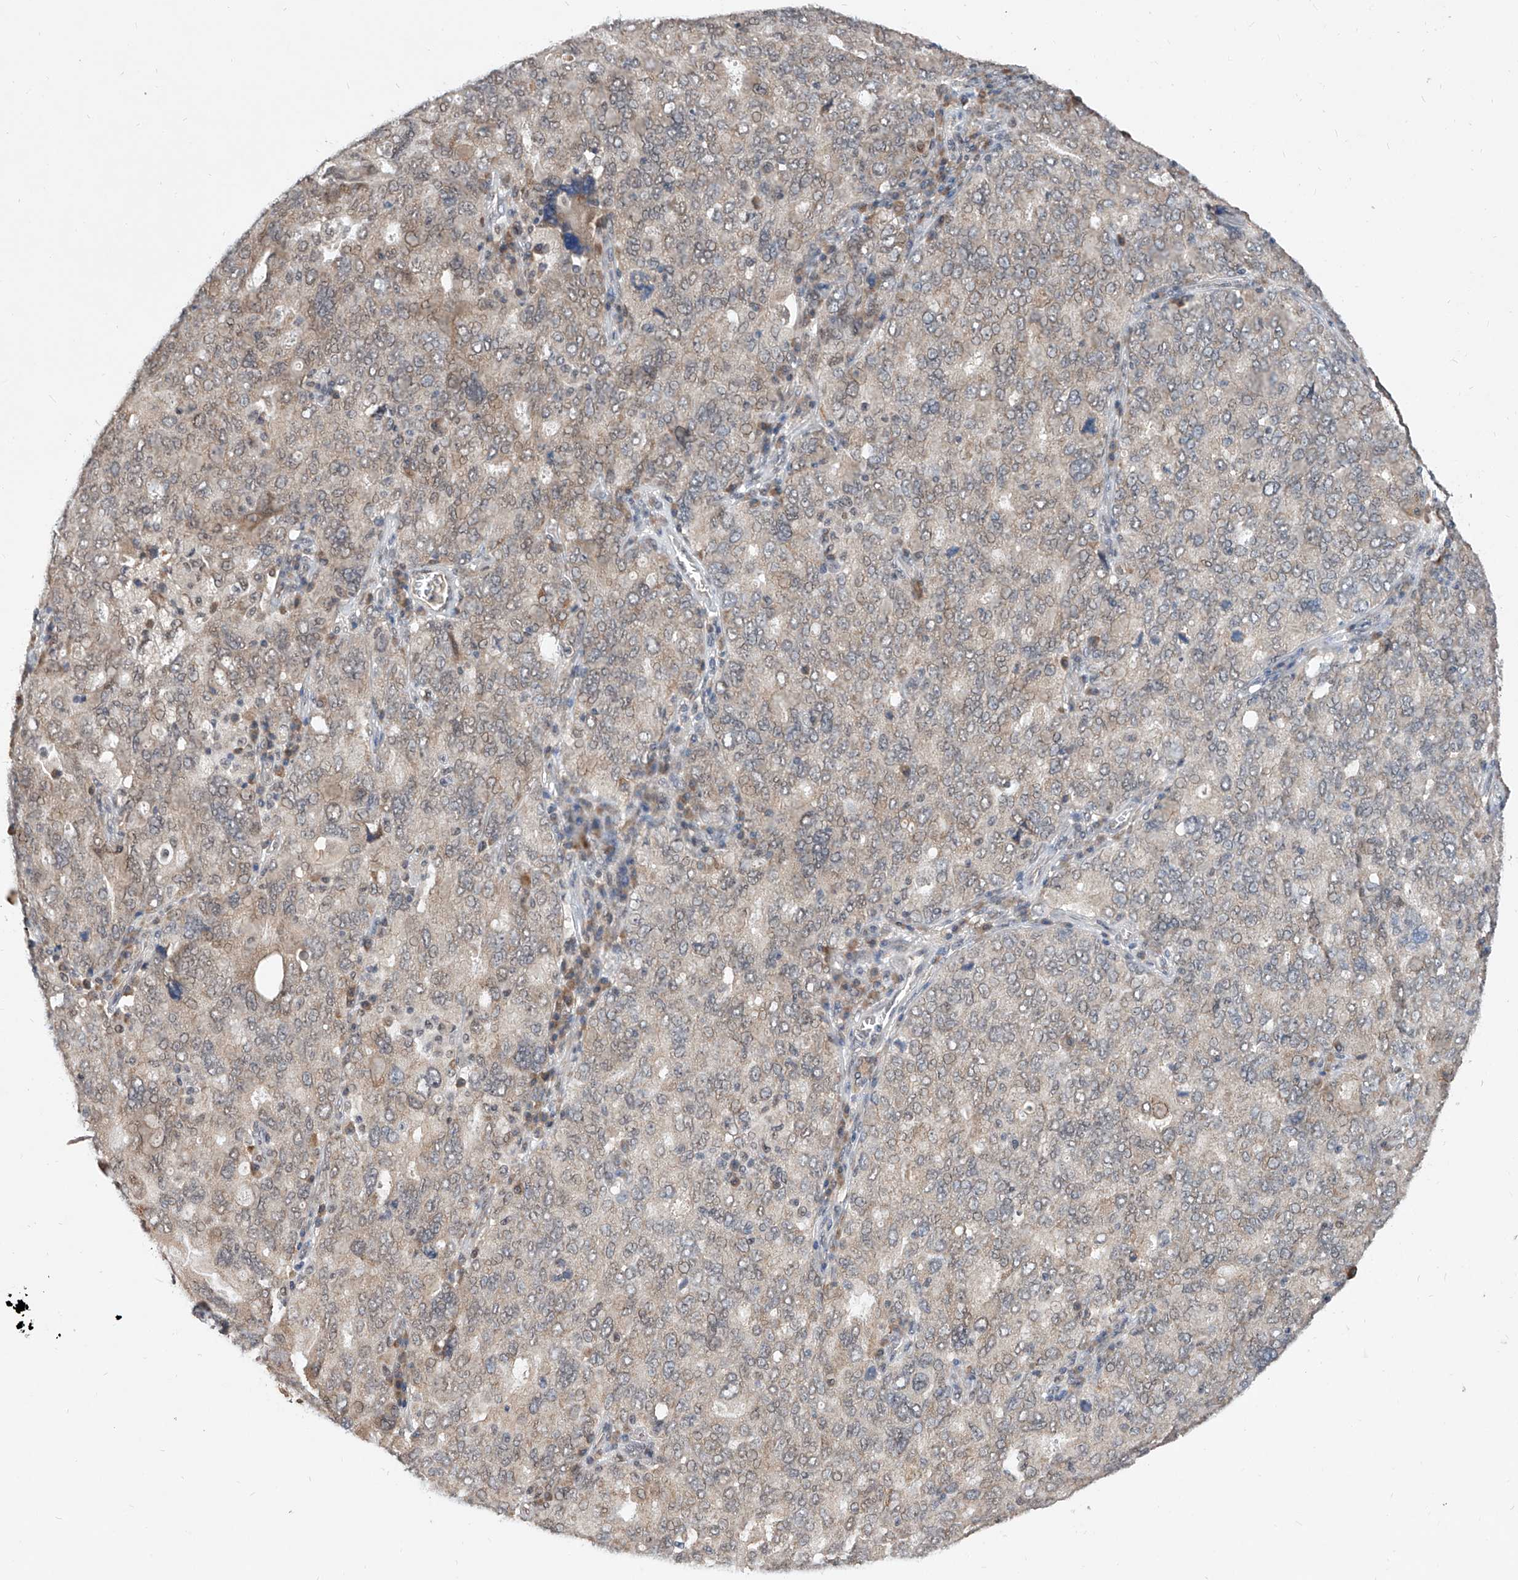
{"staining": {"intensity": "weak", "quantity": "<25%", "location": "nuclear"}, "tissue": "ovarian cancer", "cell_type": "Tumor cells", "image_type": "cancer", "snomed": [{"axis": "morphology", "description": "Carcinoma, endometroid"}, {"axis": "topography", "description": "Ovary"}], "caption": "Ovarian cancer stained for a protein using IHC demonstrates no staining tumor cells.", "gene": "CARMIL3", "patient": {"sex": "female", "age": 62}}